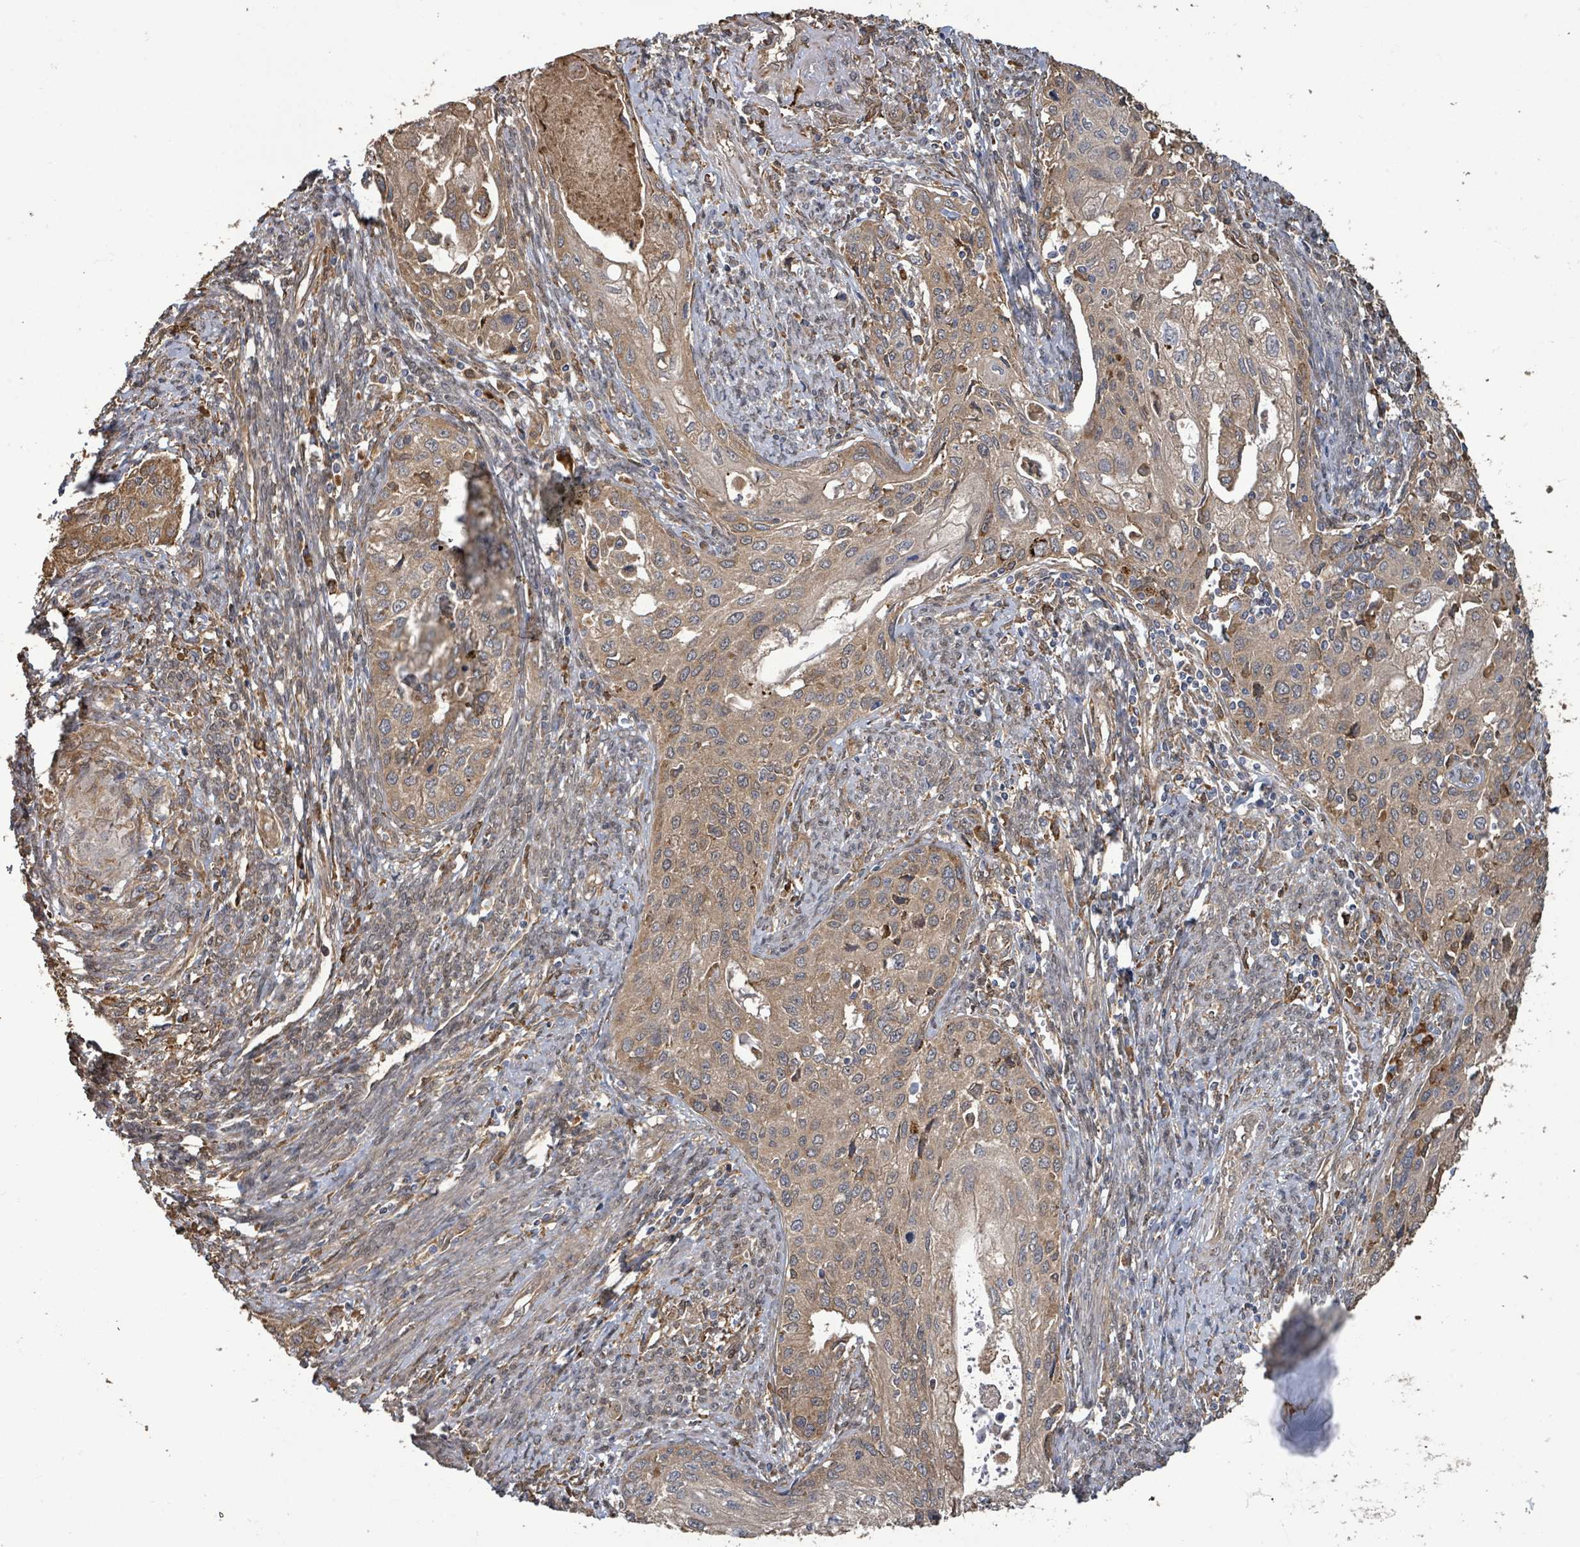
{"staining": {"intensity": "moderate", "quantity": ">75%", "location": "cytoplasmic/membranous"}, "tissue": "cervical cancer", "cell_type": "Tumor cells", "image_type": "cancer", "snomed": [{"axis": "morphology", "description": "Squamous cell carcinoma, NOS"}, {"axis": "topography", "description": "Cervix"}], "caption": "Immunohistochemistry (DAB) staining of cervical cancer shows moderate cytoplasmic/membranous protein staining in about >75% of tumor cells.", "gene": "ARPIN", "patient": {"sex": "female", "age": 67}}